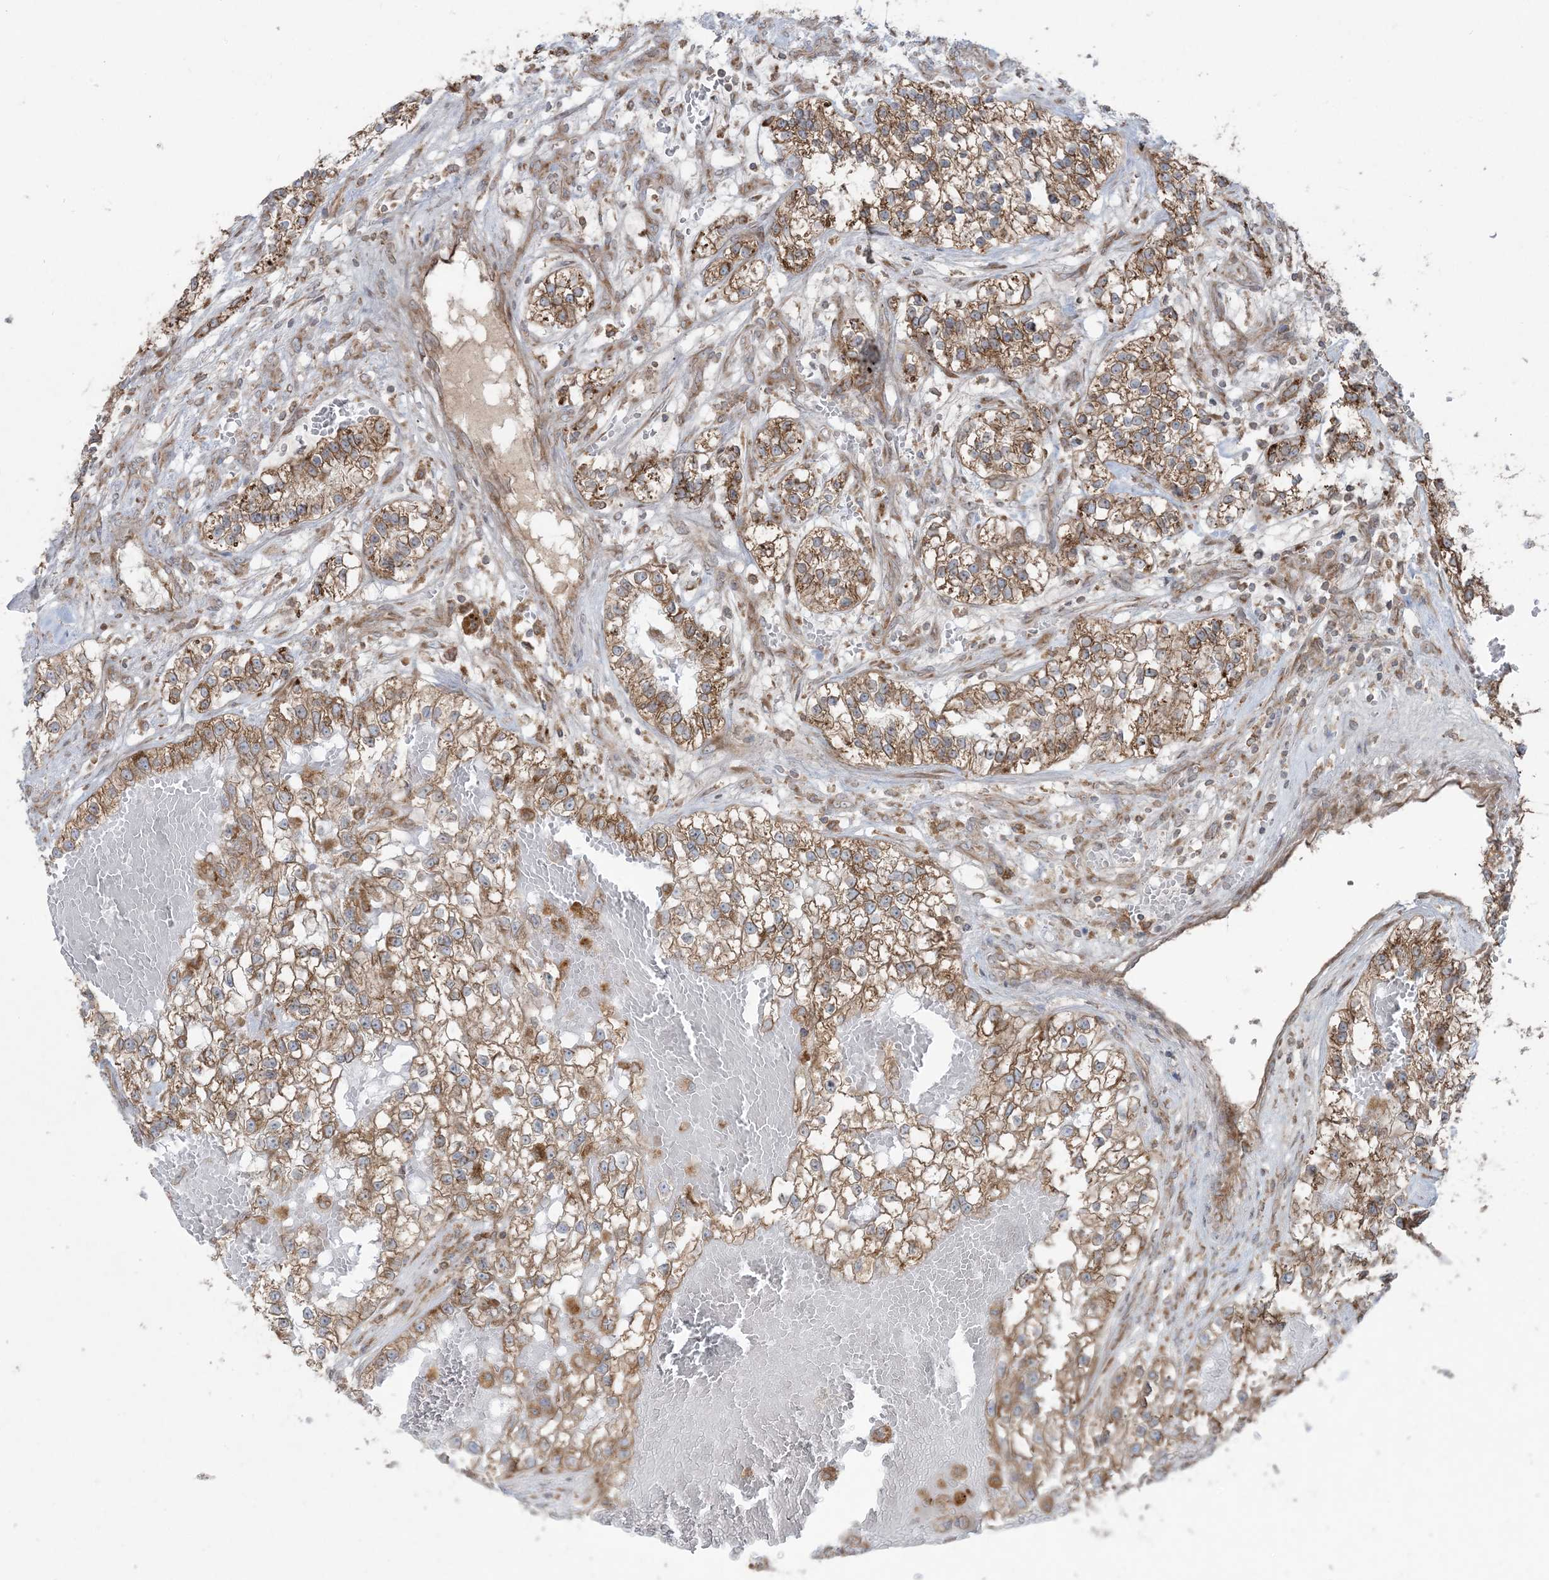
{"staining": {"intensity": "moderate", "quantity": ">75%", "location": "cytoplasmic/membranous"}, "tissue": "renal cancer", "cell_type": "Tumor cells", "image_type": "cancer", "snomed": [{"axis": "morphology", "description": "Adenocarcinoma, NOS"}, {"axis": "topography", "description": "Kidney"}], "caption": "This histopathology image reveals adenocarcinoma (renal) stained with IHC to label a protein in brown. The cytoplasmic/membranous of tumor cells show moderate positivity for the protein. Nuclei are counter-stained blue.", "gene": "UBXN4", "patient": {"sex": "female", "age": 57}}